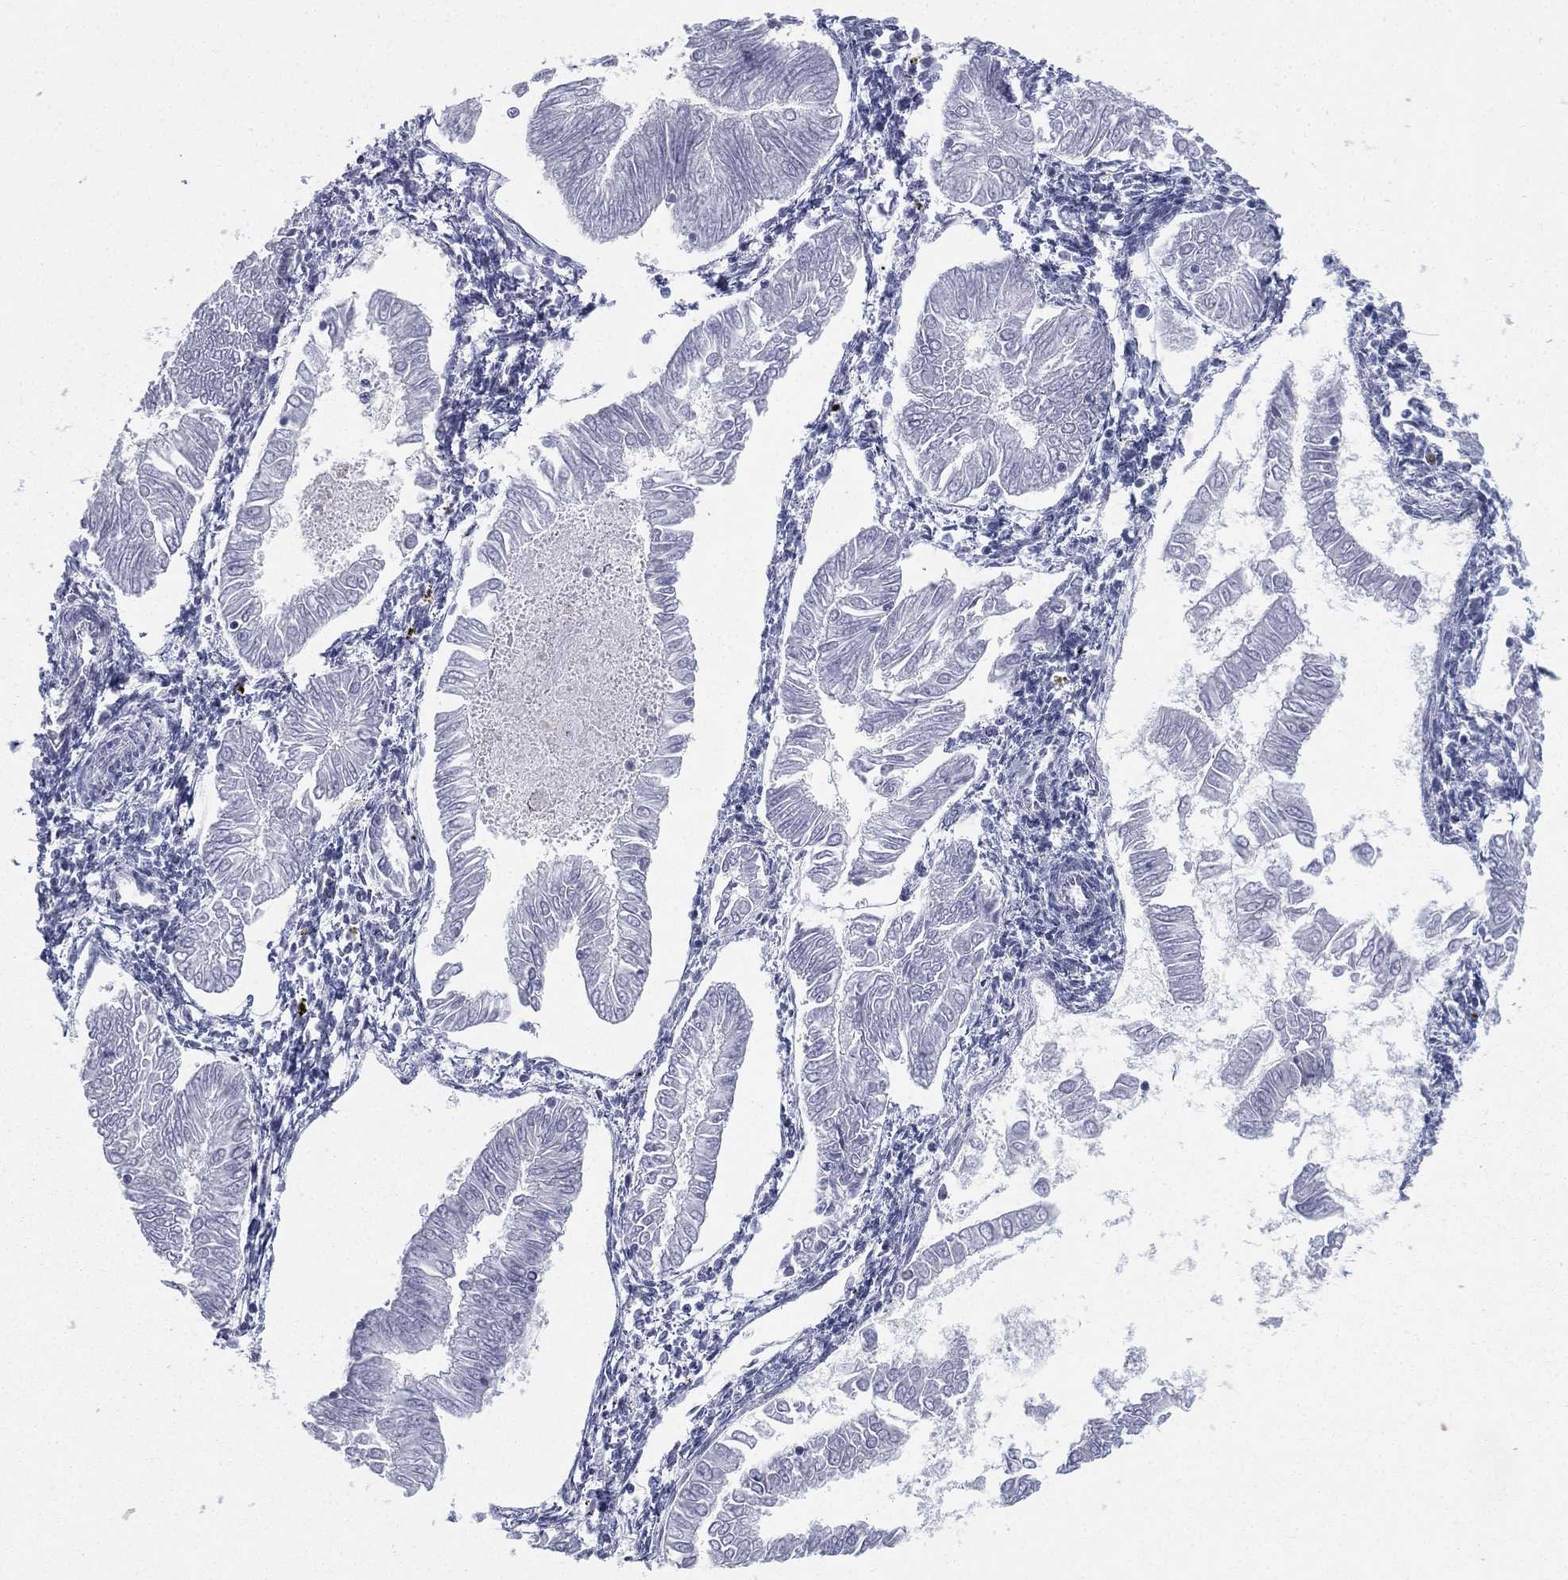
{"staining": {"intensity": "negative", "quantity": "none", "location": "none"}, "tissue": "endometrial cancer", "cell_type": "Tumor cells", "image_type": "cancer", "snomed": [{"axis": "morphology", "description": "Adenocarcinoma, NOS"}, {"axis": "topography", "description": "Endometrium"}], "caption": "Endometrial adenocarcinoma stained for a protein using IHC reveals no positivity tumor cells.", "gene": "FUBP3", "patient": {"sex": "female", "age": 53}}